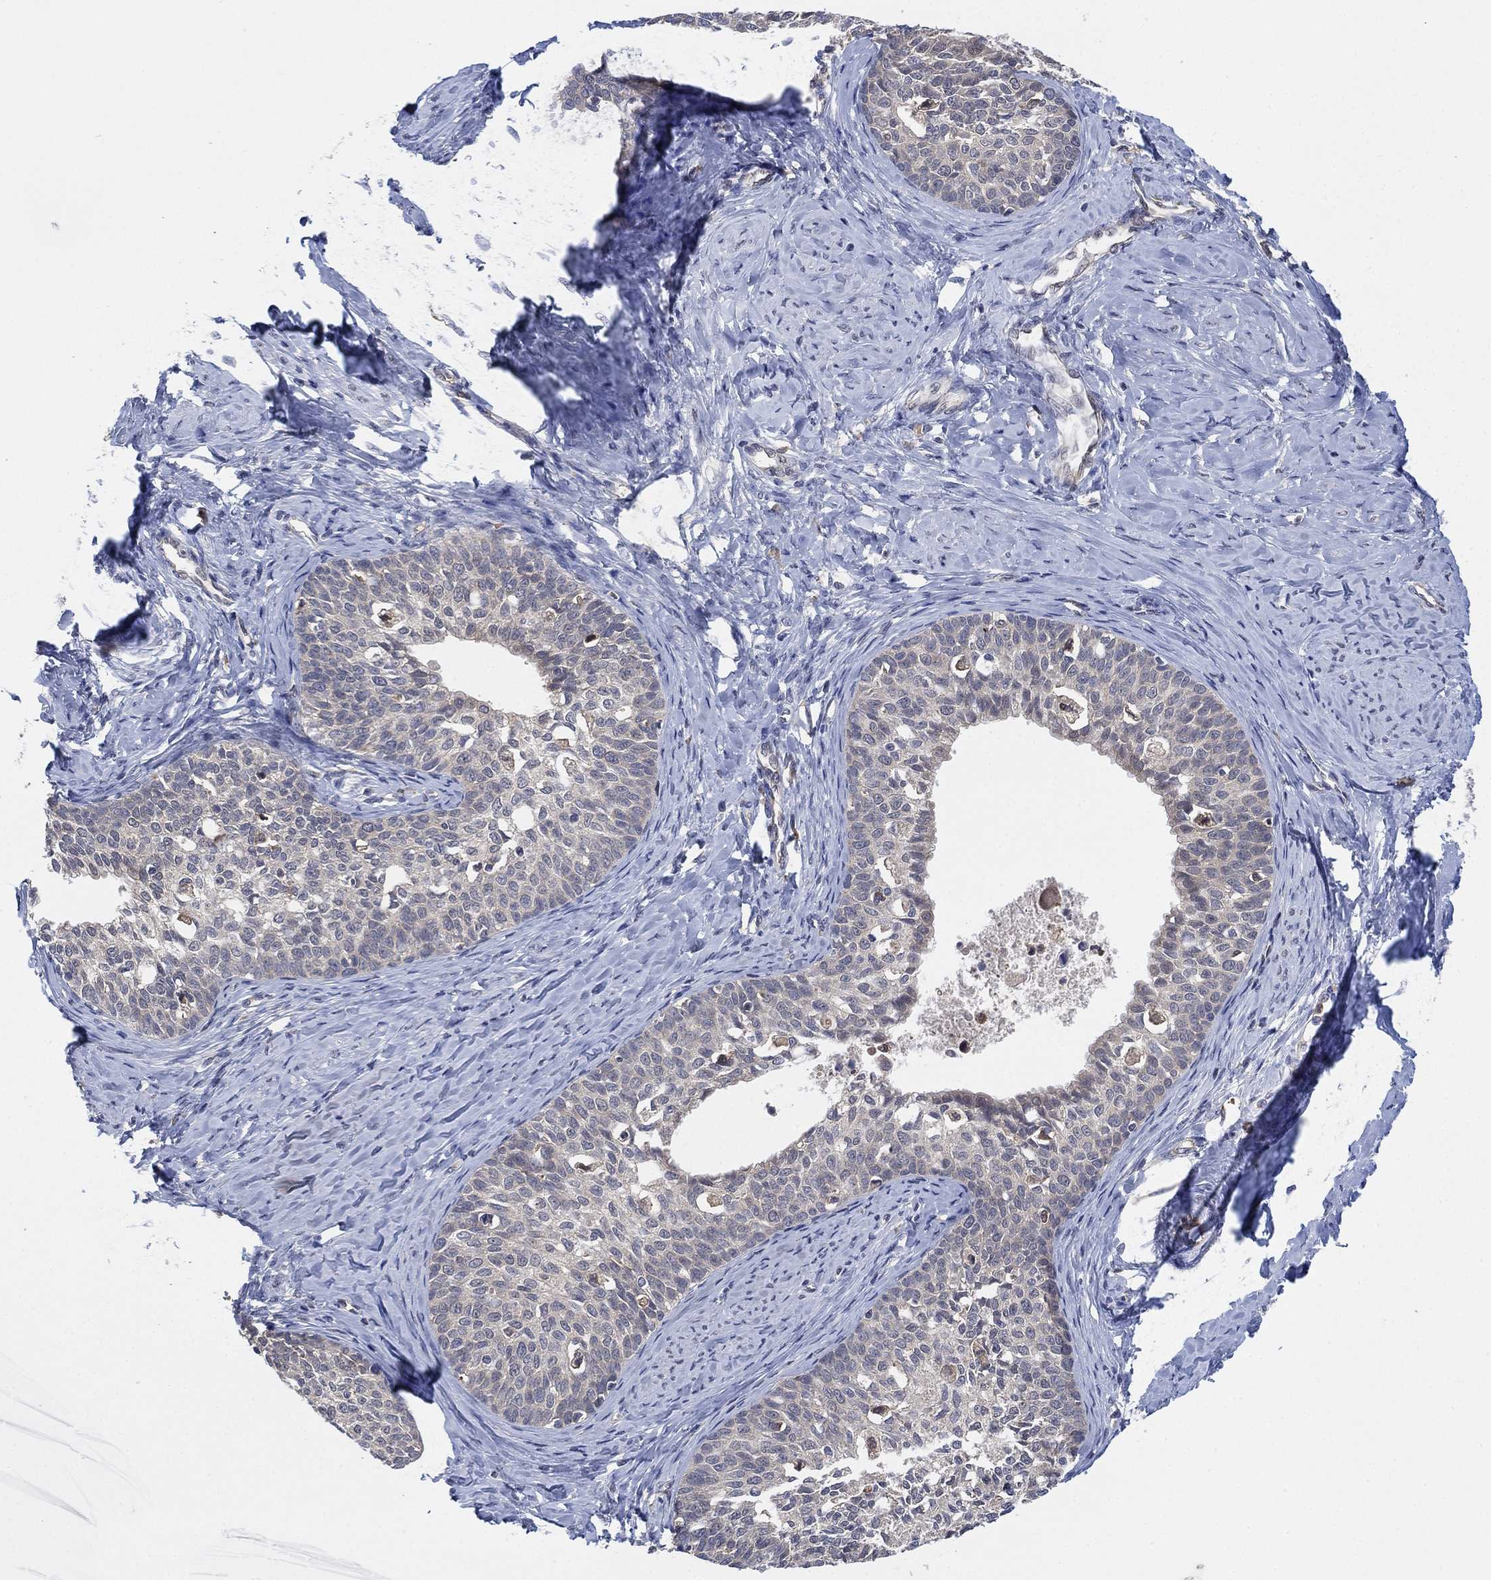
{"staining": {"intensity": "negative", "quantity": "none", "location": "none"}, "tissue": "cervical cancer", "cell_type": "Tumor cells", "image_type": "cancer", "snomed": [{"axis": "morphology", "description": "Squamous cell carcinoma, NOS"}, {"axis": "topography", "description": "Cervix"}], "caption": "This is an IHC micrograph of cervical squamous cell carcinoma. There is no expression in tumor cells.", "gene": "FES", "patient": {"sex": "female", "age": 51}}